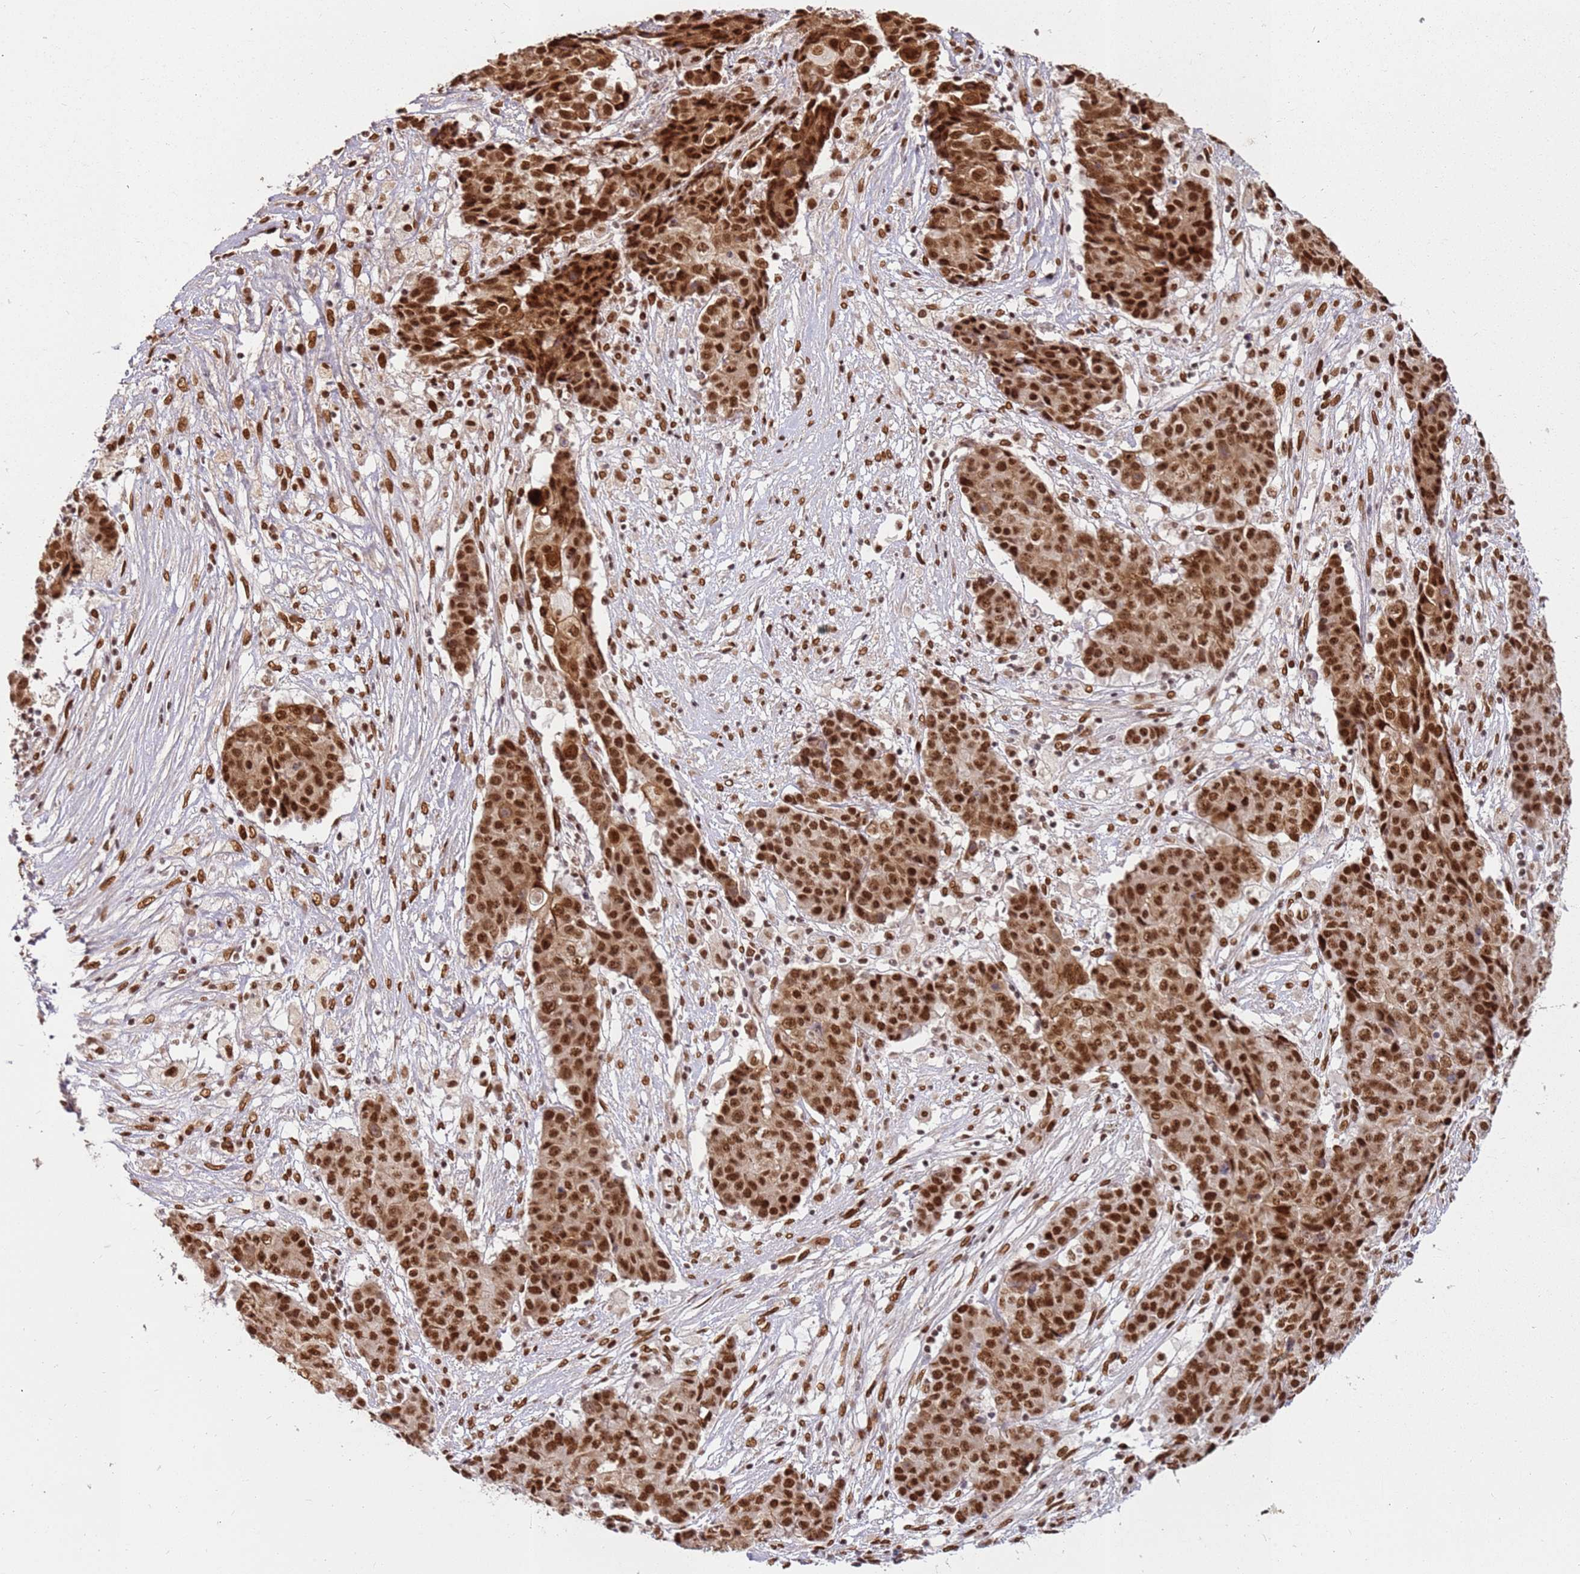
{"staining": {"intensity": "strong", "quantity": ">75%", "location": "nuclear"}, "tissue": "ovarian cancer", "cell_type": "Tumor cells", "image_type": "cancer", "snomed": [{"axis": "morphology", "description": "Carcinoma, endometroid"}, {"axis": "topography", "description": "Ovary"}], "caption": "The micrograph exhibits staining of endometroid carcinoma (ovarian), revealing strong nuclear protein positivity (brown color) within tumor cells. (DAB (3,3'-diaminobenzidine) = brown stain, brightfield microscopy at high magnification).", "gene": "TENT4A", "patient": {"sex": "female", "age": 42}}